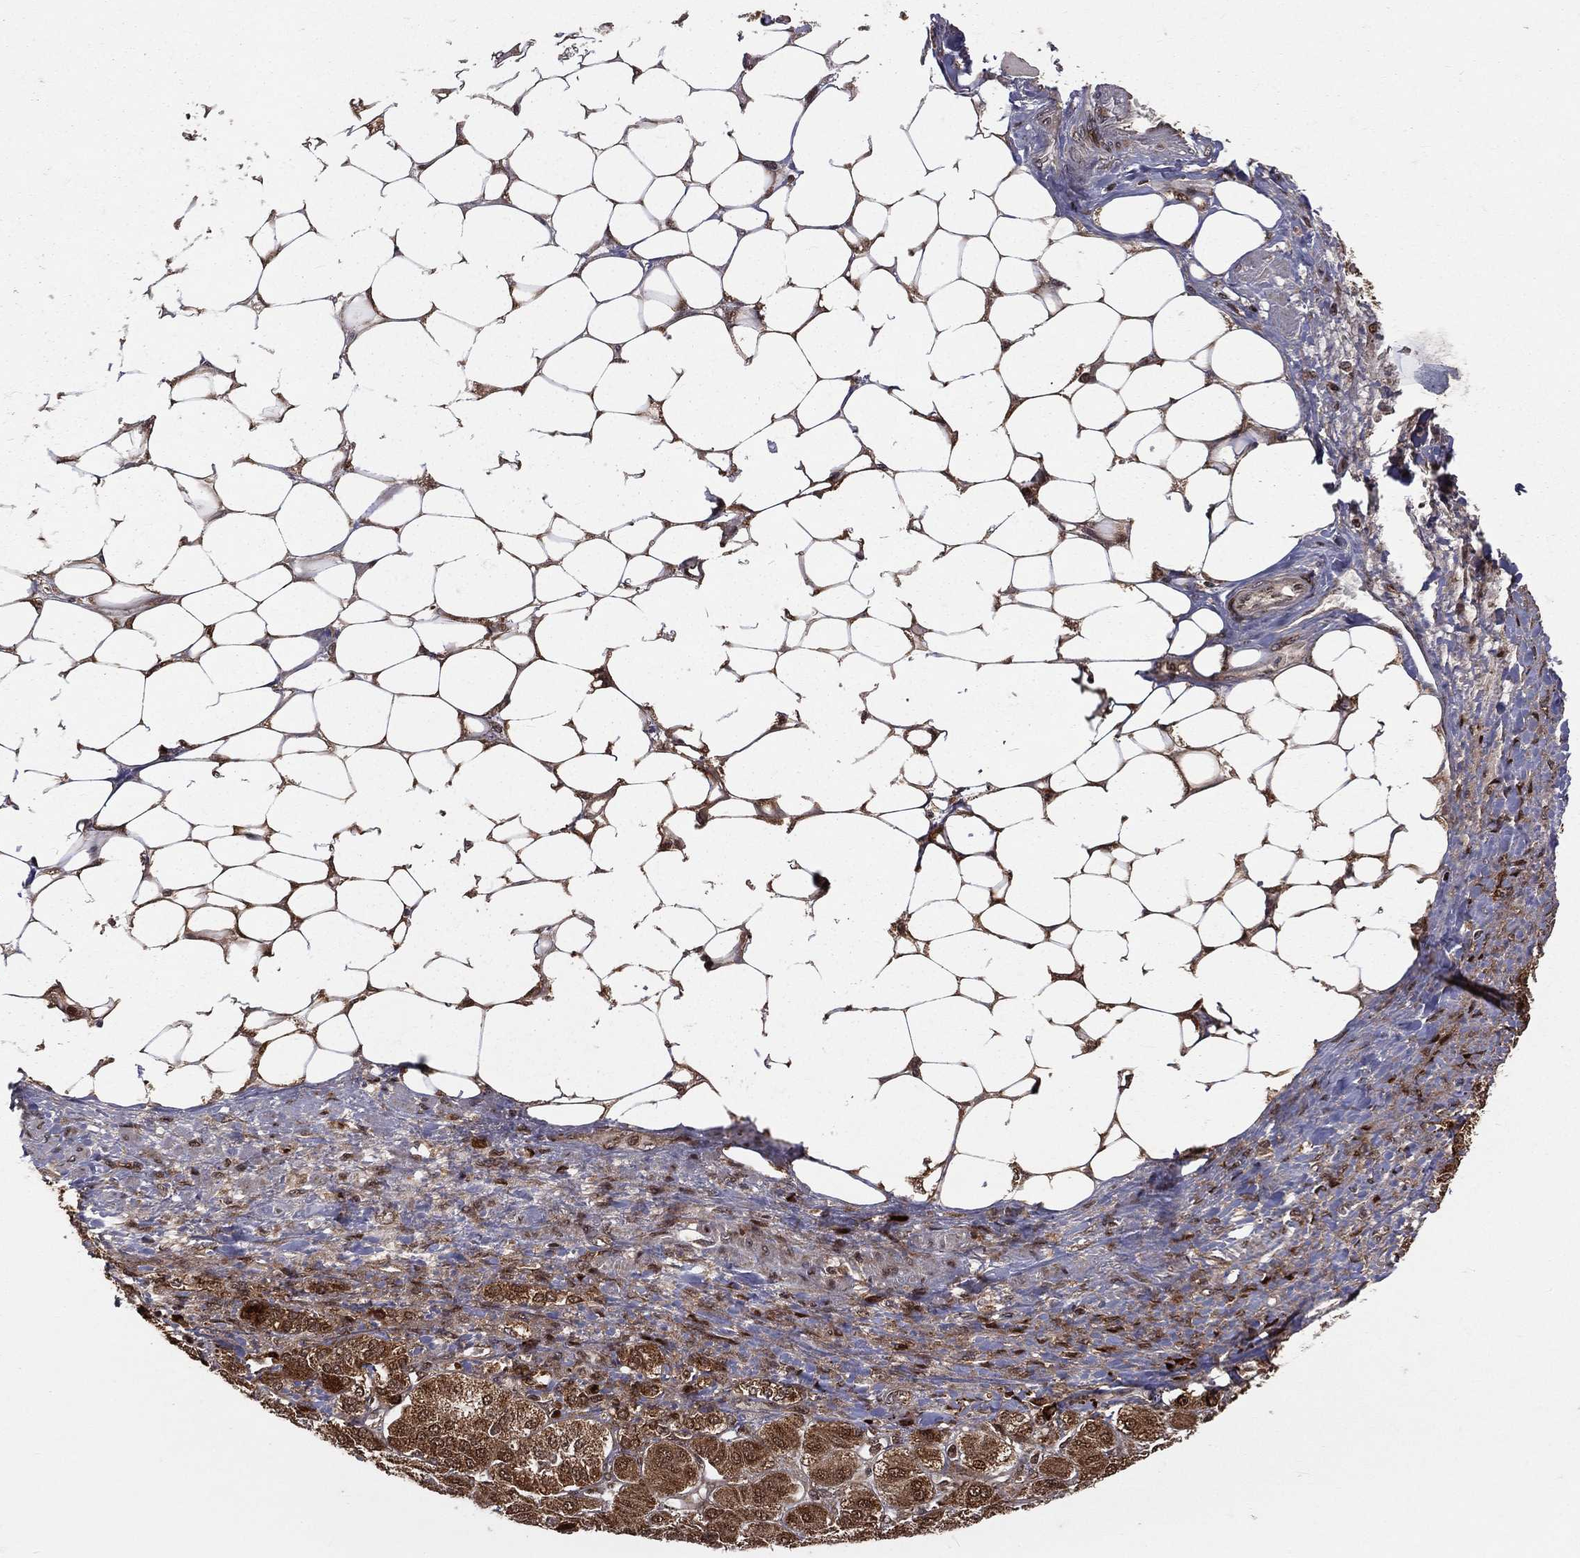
{"staining": {"intensity": "strong", "quantity": ">75%", "location": "cytoplasmic/membranous,nuclear"}, "tissue": "adrenal gland", "cell_type": "Glandular cells", "image_type": "normal", "snomed": [{"axis": "morphology", "description": "Normal tissue, NOS"}, {"axis": "topography", "description": "Adrenal gland"}], "caption": "Strong cytoplasmic/membranous,nuclear expression is appreciated in approximately >75% of glandular cells in normal adrenal gland. The staining was performed using DAB, with brown indicating positive protein expression. Nuclei are stained blue with hematoxylin.", "gene": "MDM2", "patient": {"sex": "male", "age": 70}}